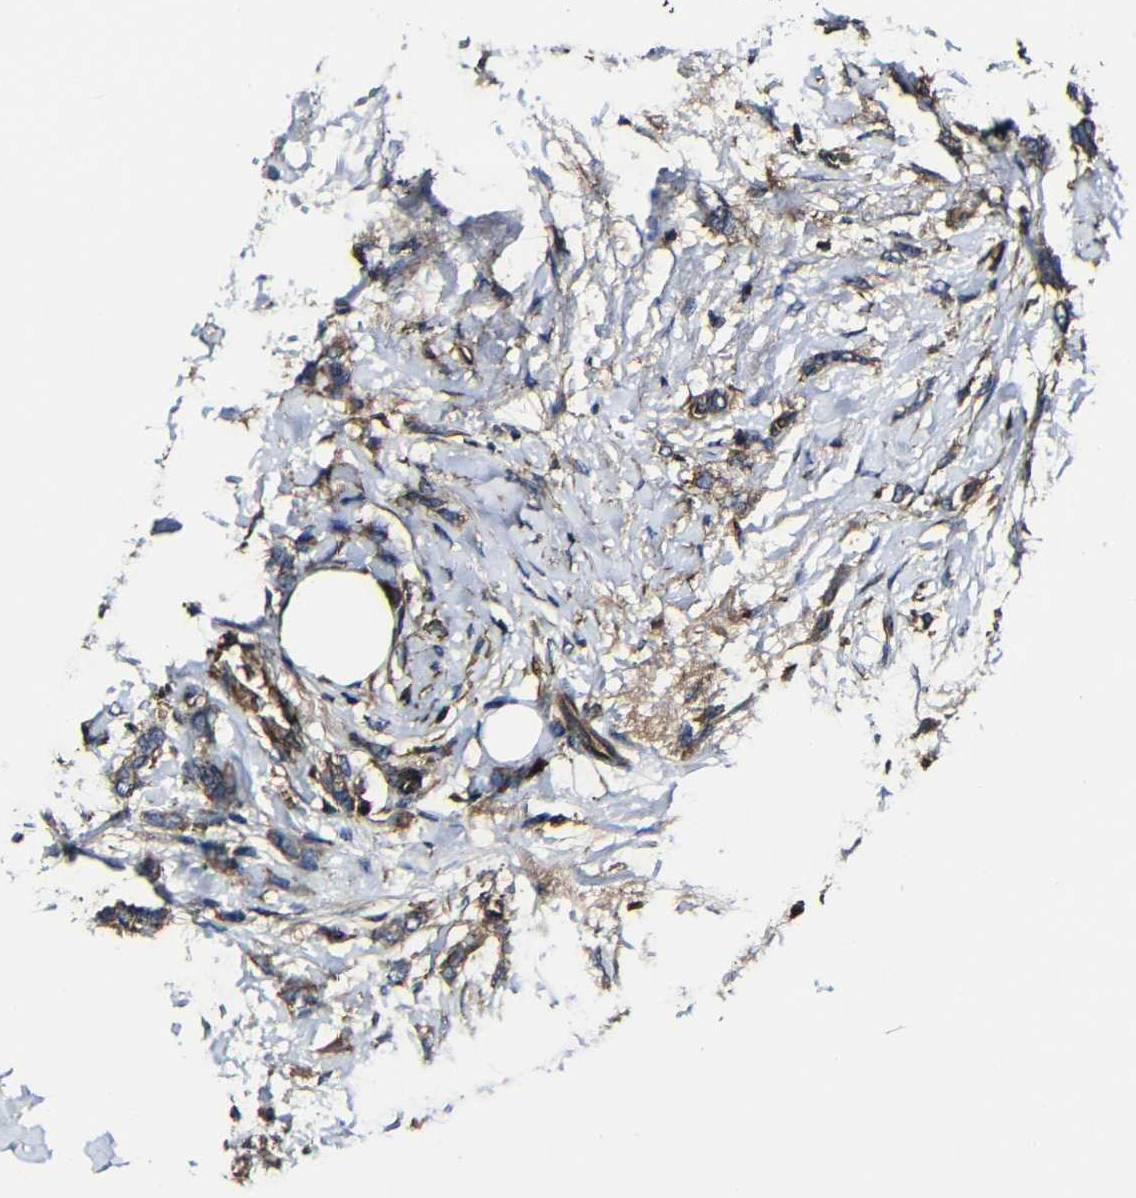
{"staining": {"intensity": "moderate", "quantity": "25%-75%", "location": "cytoplasmic/membranous"}, "tissue": "breast cancer", "cell_type": "Tumor cells", "image_type": "cancer", "snomed": [{"axis": "morphology", "description": "Lobular carcinoma, in situ"}, {"axis": "morphology", "description": "Lobular carcinoma"}, {"axis": "topography", "description": "Breast"}], "caption": "Immunohistochemical staining of lobular carcinoma (breast) demonstrates moderate cytoplasmic/membranous protein positivity in approximately 25%-75% of tumor cells. (DAB (3,3'-diaminobenzidine) IHC with brightfield microscopy, high magnification).", "gene": "MSN", "patient": {"sex": "female", "age": 41}}